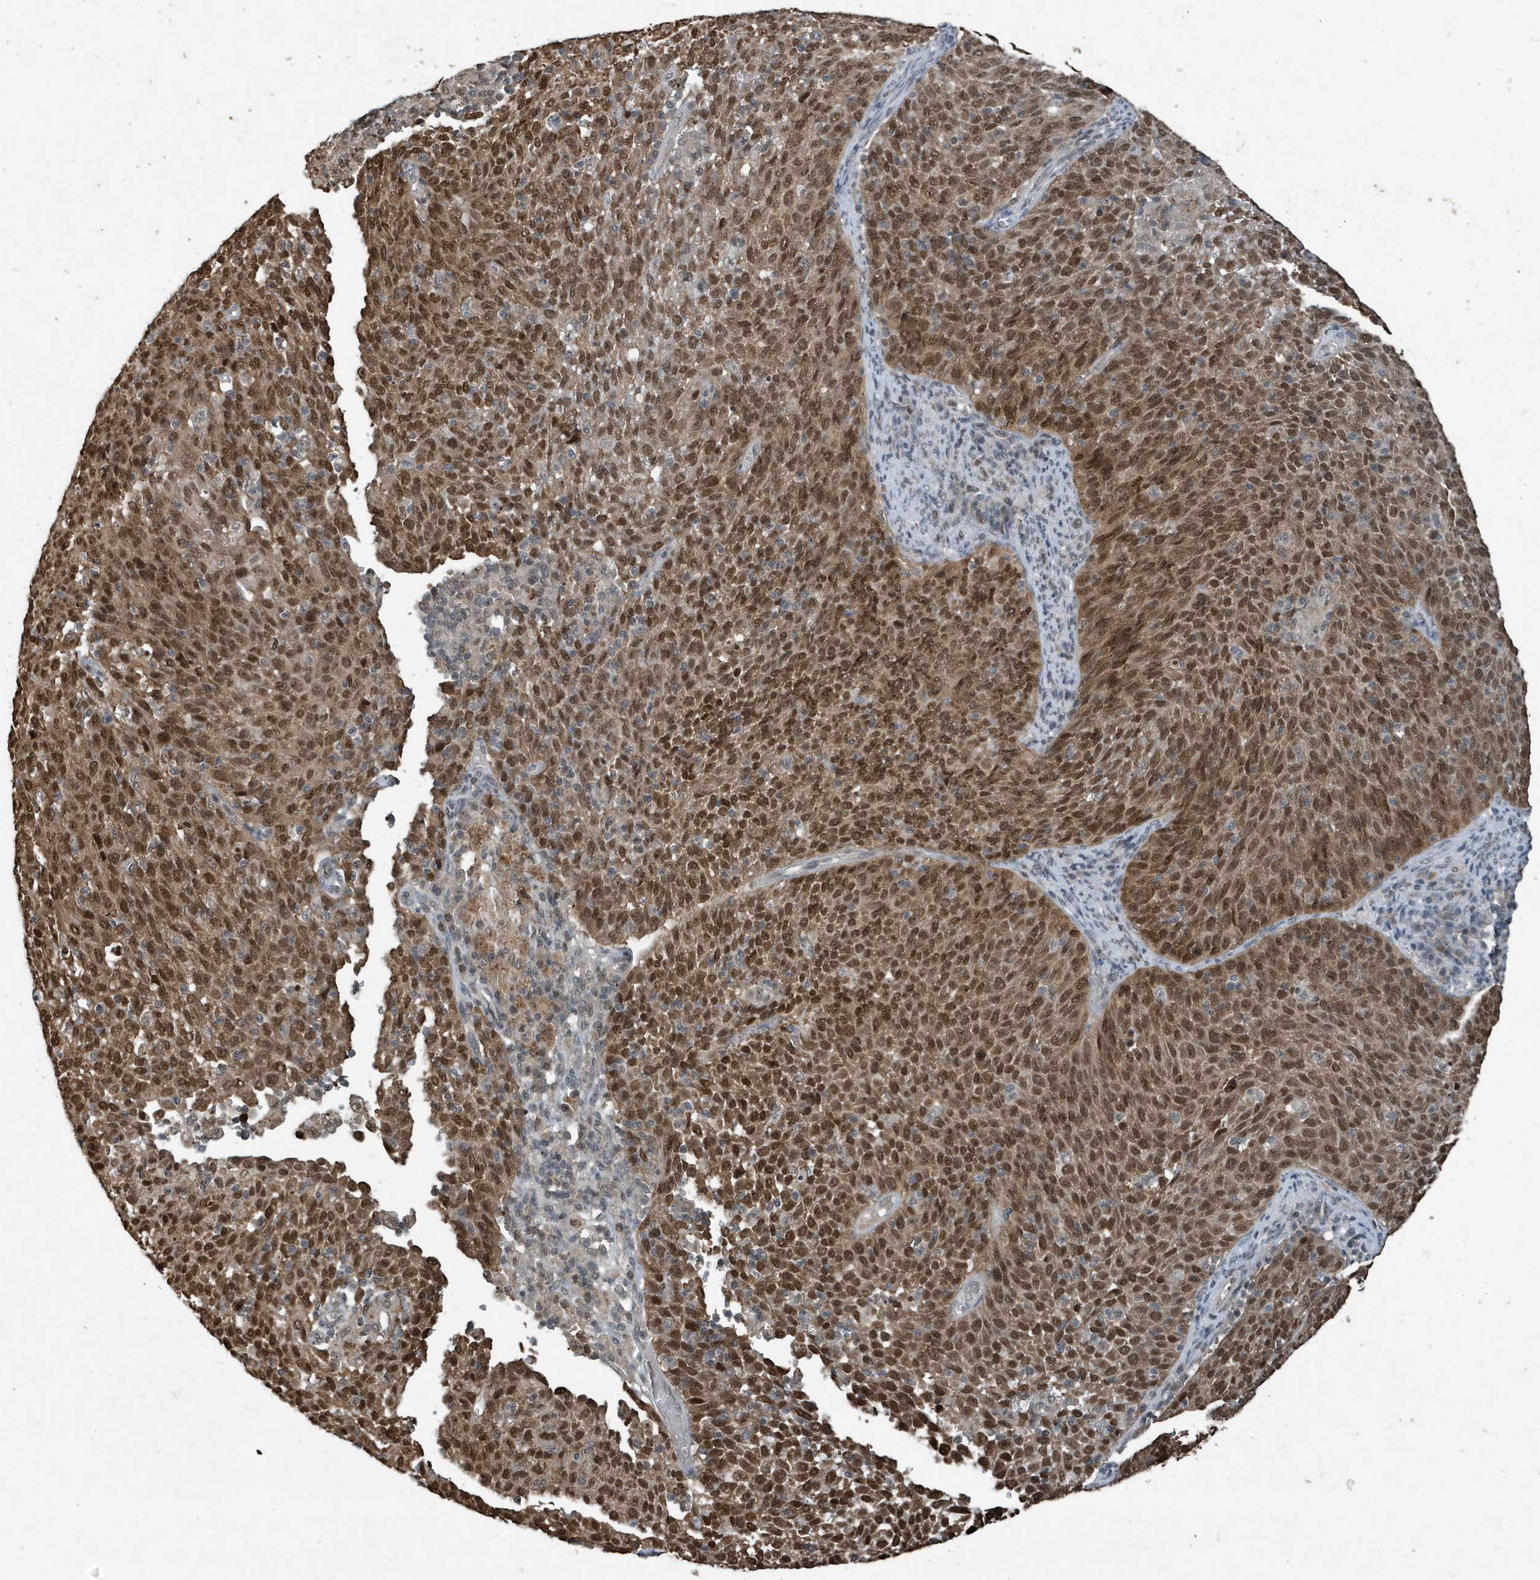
{"staining": {"intensity": "moderate", "quantity": ">75%", "location": "cytoplasmic/membranous,nuclear"}, "tissue": "cervical cancer", "cell_type": "Tumor cells", "image_type": "cancer", "snomed": [{"axis": "morphology", "description": "Squamous cell carcinoma, NOS"}, {"axis": "topography", "description": "Cervix"}], "caption": "There is medium levels of moderate cytoplasmic/membranous and nuclear expression in tumor cells of squamous cell carcinoma (cervical), as demonstrated by immunohistochemical staining (brown color).", "gene": "HSPA1A", "patient": {"sex": "female", "age": 38}}